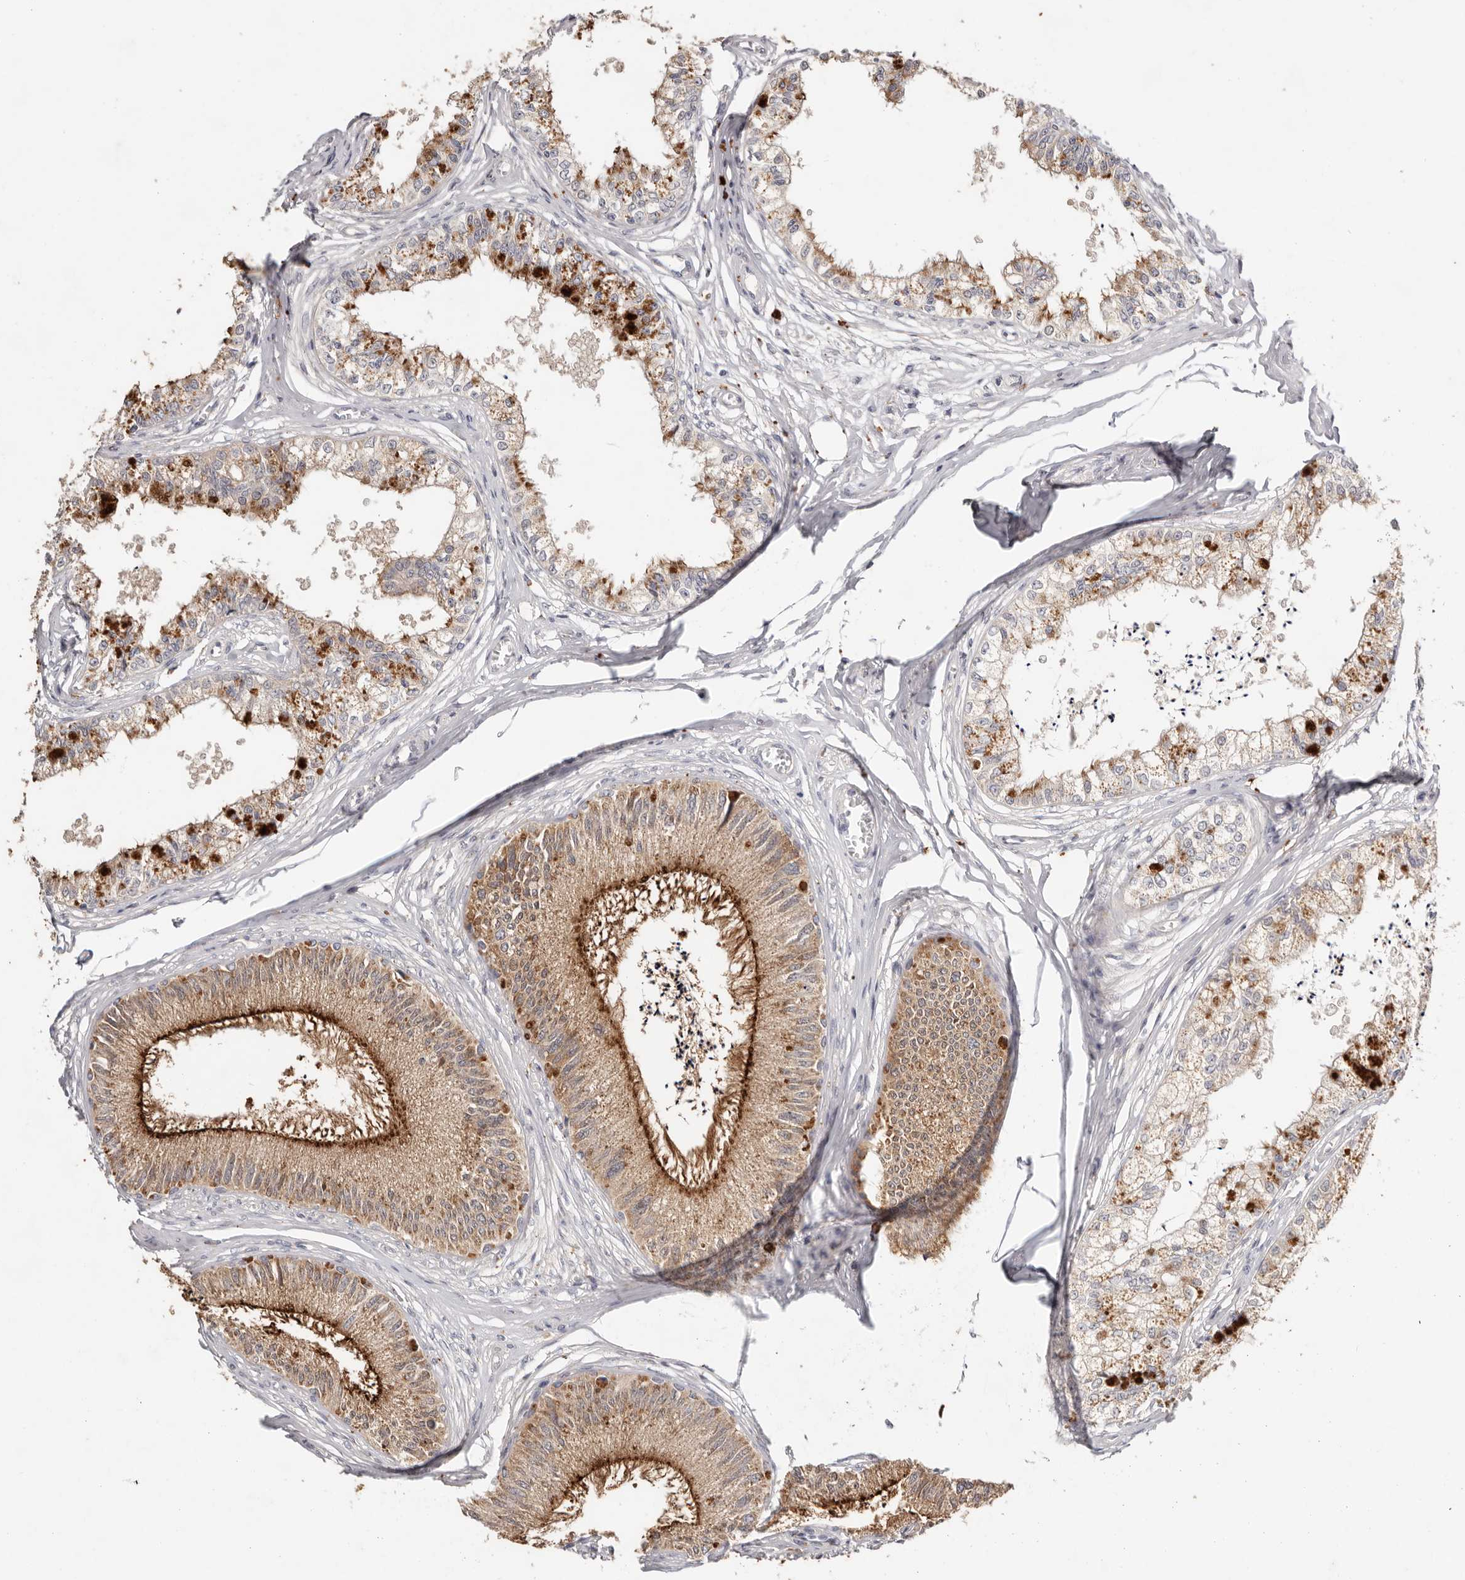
{"staining": {"intensity": "moderate", "quantity": ">75%", "location": "cytoplasmic/membranous"}, "tissue": "epididymis", "cell_type": "Glandular cells", "image_type": "normal", "snomed": [{"axis": "morphology", "description": "Normal tissue, NOS"}, {"axis": "topography", "description": "Epididymis"}], "caption": "Protein staining of normal epididymis demonstrates moderate cytoplasmic/membranous expression in approximately >75% of glandular cells. The staining was performed using DAB, with brown indicating positive protein expression. Nuclei are stained blue with hematoxylin.", "gene": "WDR77", "patient": {"sex": "male", "age": 79}}